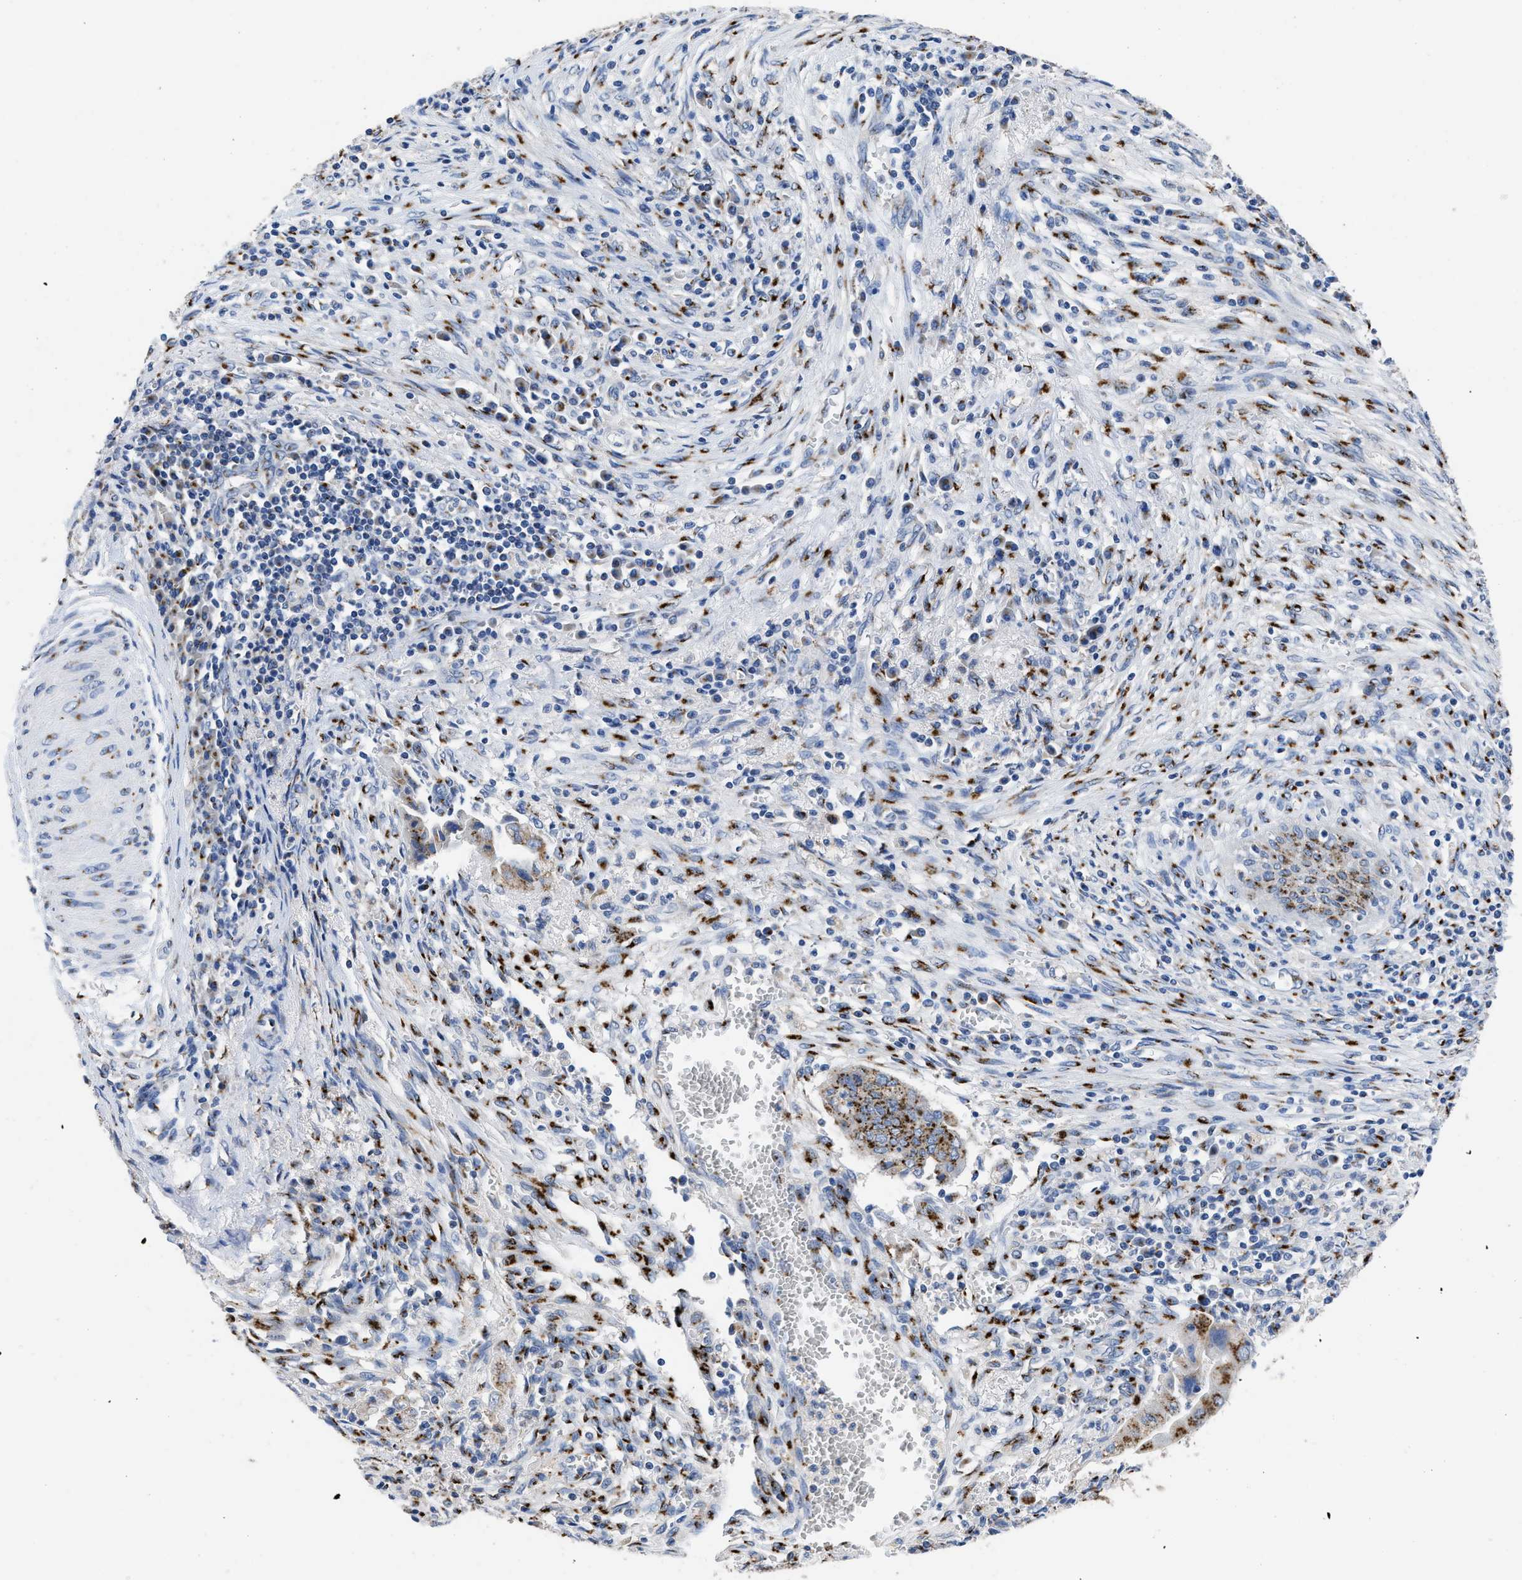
{"staining": {"intensity": "moderate", "quantity": ">75%", "location": "cytoplasmic/membranous"}, "tissue": "cervical cancer", "cell_type": "Tumor cells", "image_type": "cancer", "snomed": [{"axis": "morphology", "description": "Adenocarcinoma, NOS"}, {"axis": "topography", "description": "Cervix"}], "caption": "Protein staining by immunohistochemistry (IHC) exhibits moderate cytoplasmic/membranous staining in approximately >75% of tumor cells in cervical cancer.", "gene": "TMEM87A", "patient": {"sex": "female", "age": 44}}